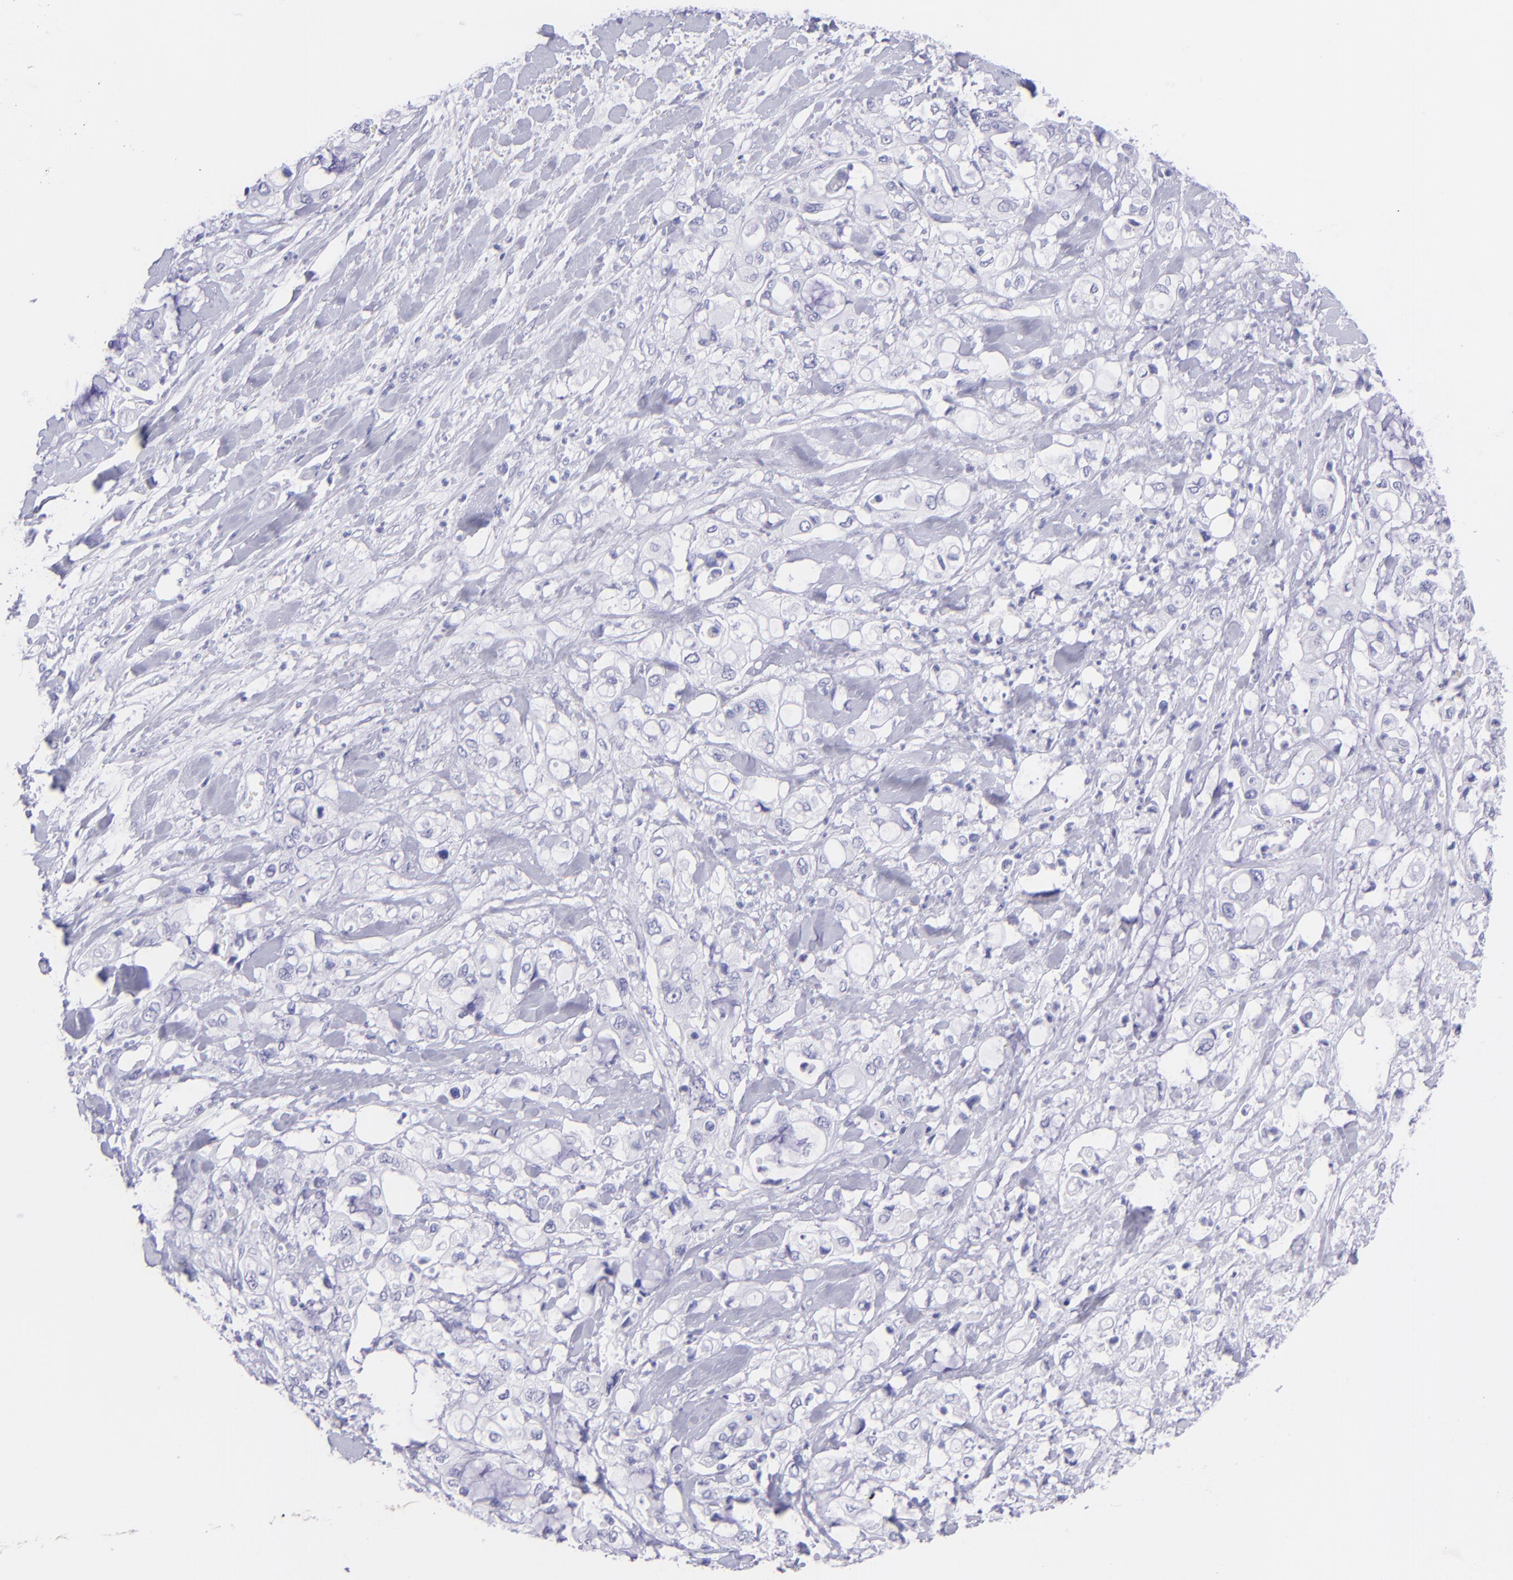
{"staining": {"intensity": "negative", "quantity": "none", "location": "none"}, "tissue": "pancreatic cancer", "cell_type": "Tumor cells", "image_type": "cancer", "snomed": [{"axis": "morphology", "description": "Adenocarcinoma, NOS"}, {"axis": "topography", "description": "Pancreas"}], "caption": "Adenocarcinoma (pancreatic) was stained to show a protein in brown. There is no significant expression in tumor cells.", "gene": "CNP", "patient": {"sex": "male", "age": 70}}